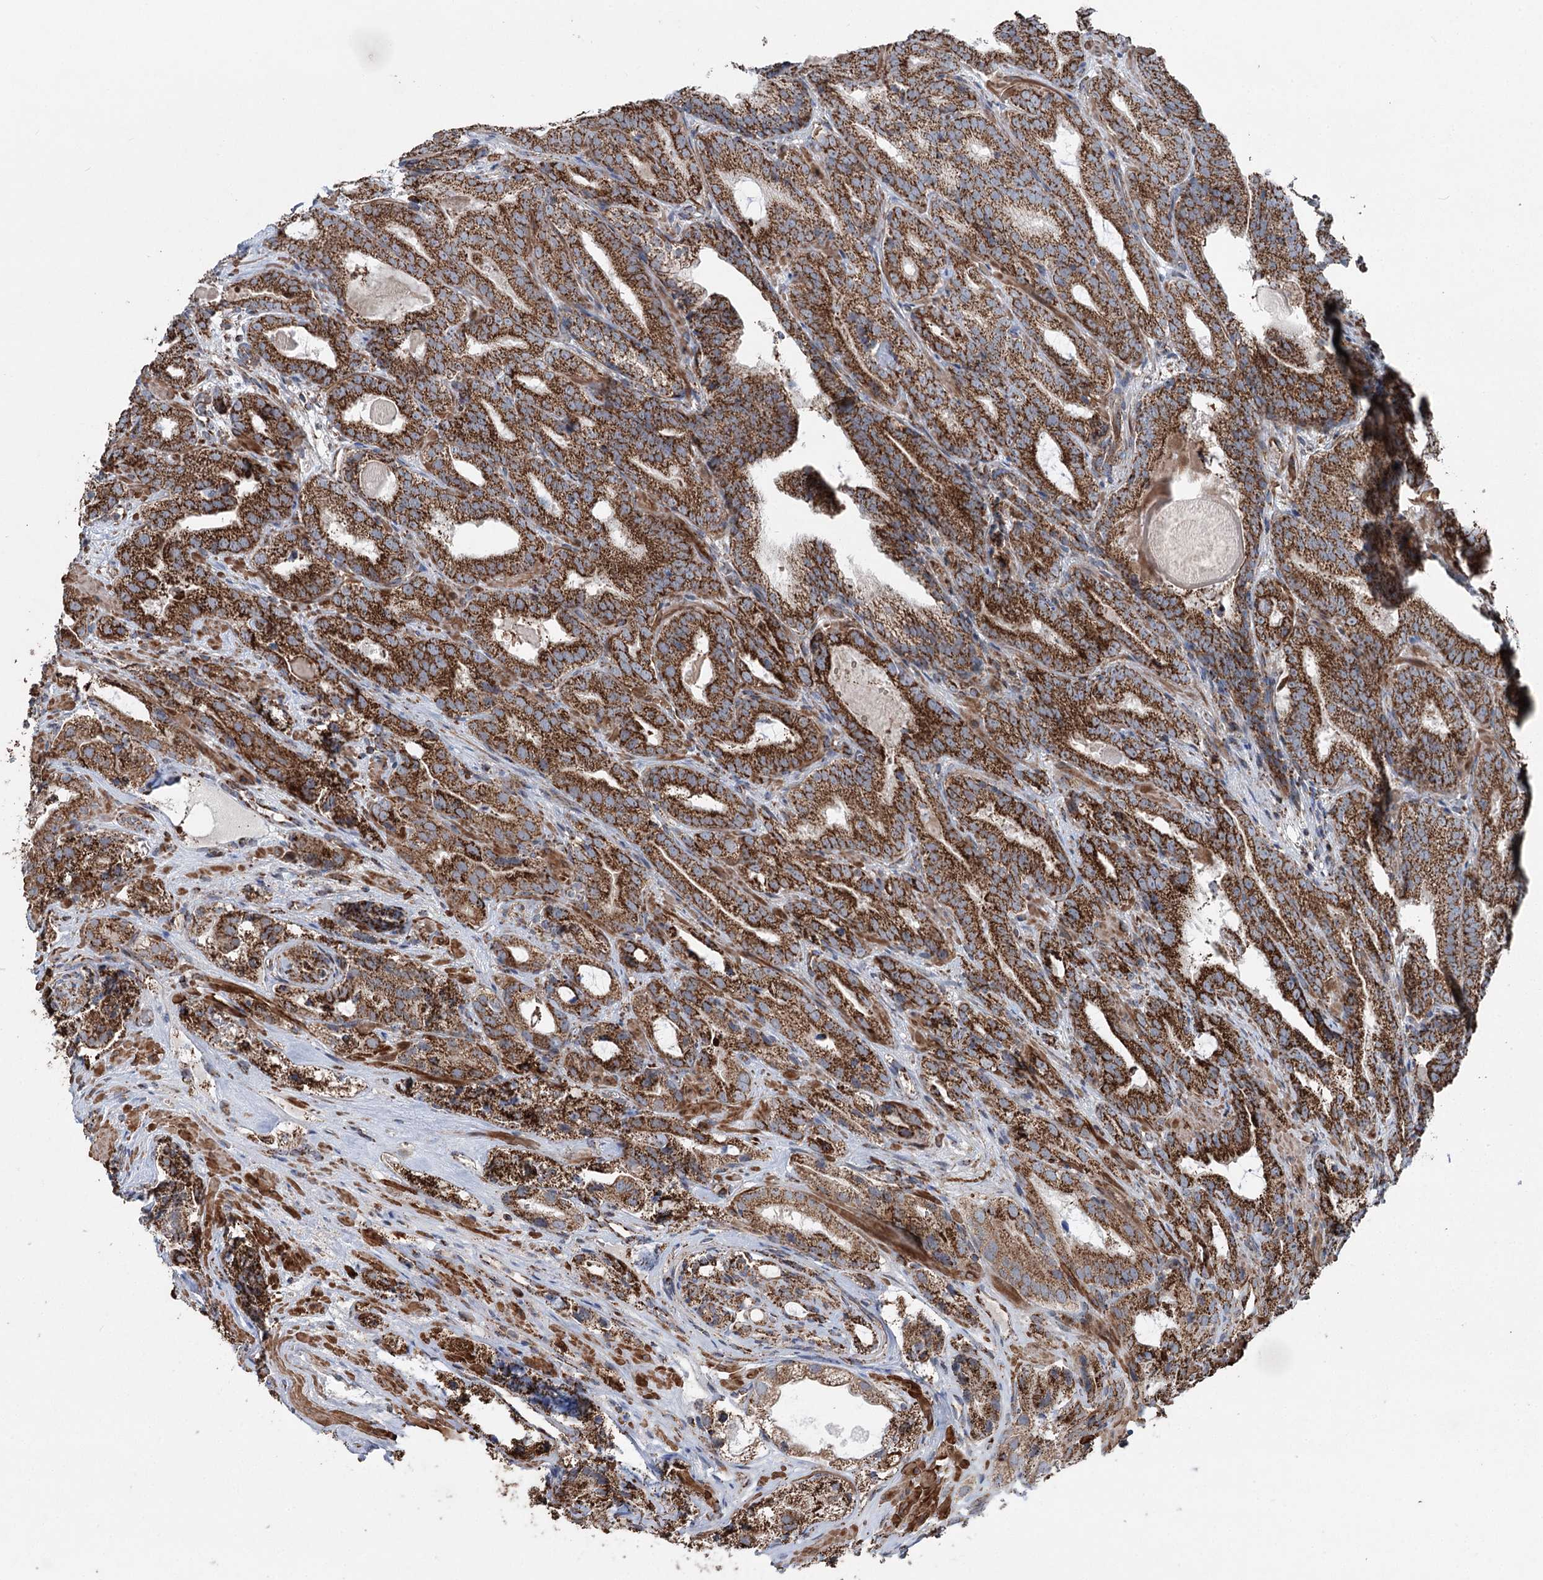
{"staining": {"intensity": "strong", "quantity": ">75%", "location": "cytoplasmic/membranous"}, "tissue": "prostate cancer", "cell_type": "Tumor cells", "image_type": "cancer", "snomed": [{"axis": "morphology", "description": "Adenocarcinoma, High grade"}, {"axis": "topography", "description": "Prostate"}], "caption": "Immunohistochemical staining of prostate cancer reveals high levels of strong cytoplasmic/membranous expression in about >75% of tumor cells. Ihc stains the protein of interest in brown and the nuclei are stained blue.", "gene": "UCN3", "patient": {"sex": "male", "age": 57}}